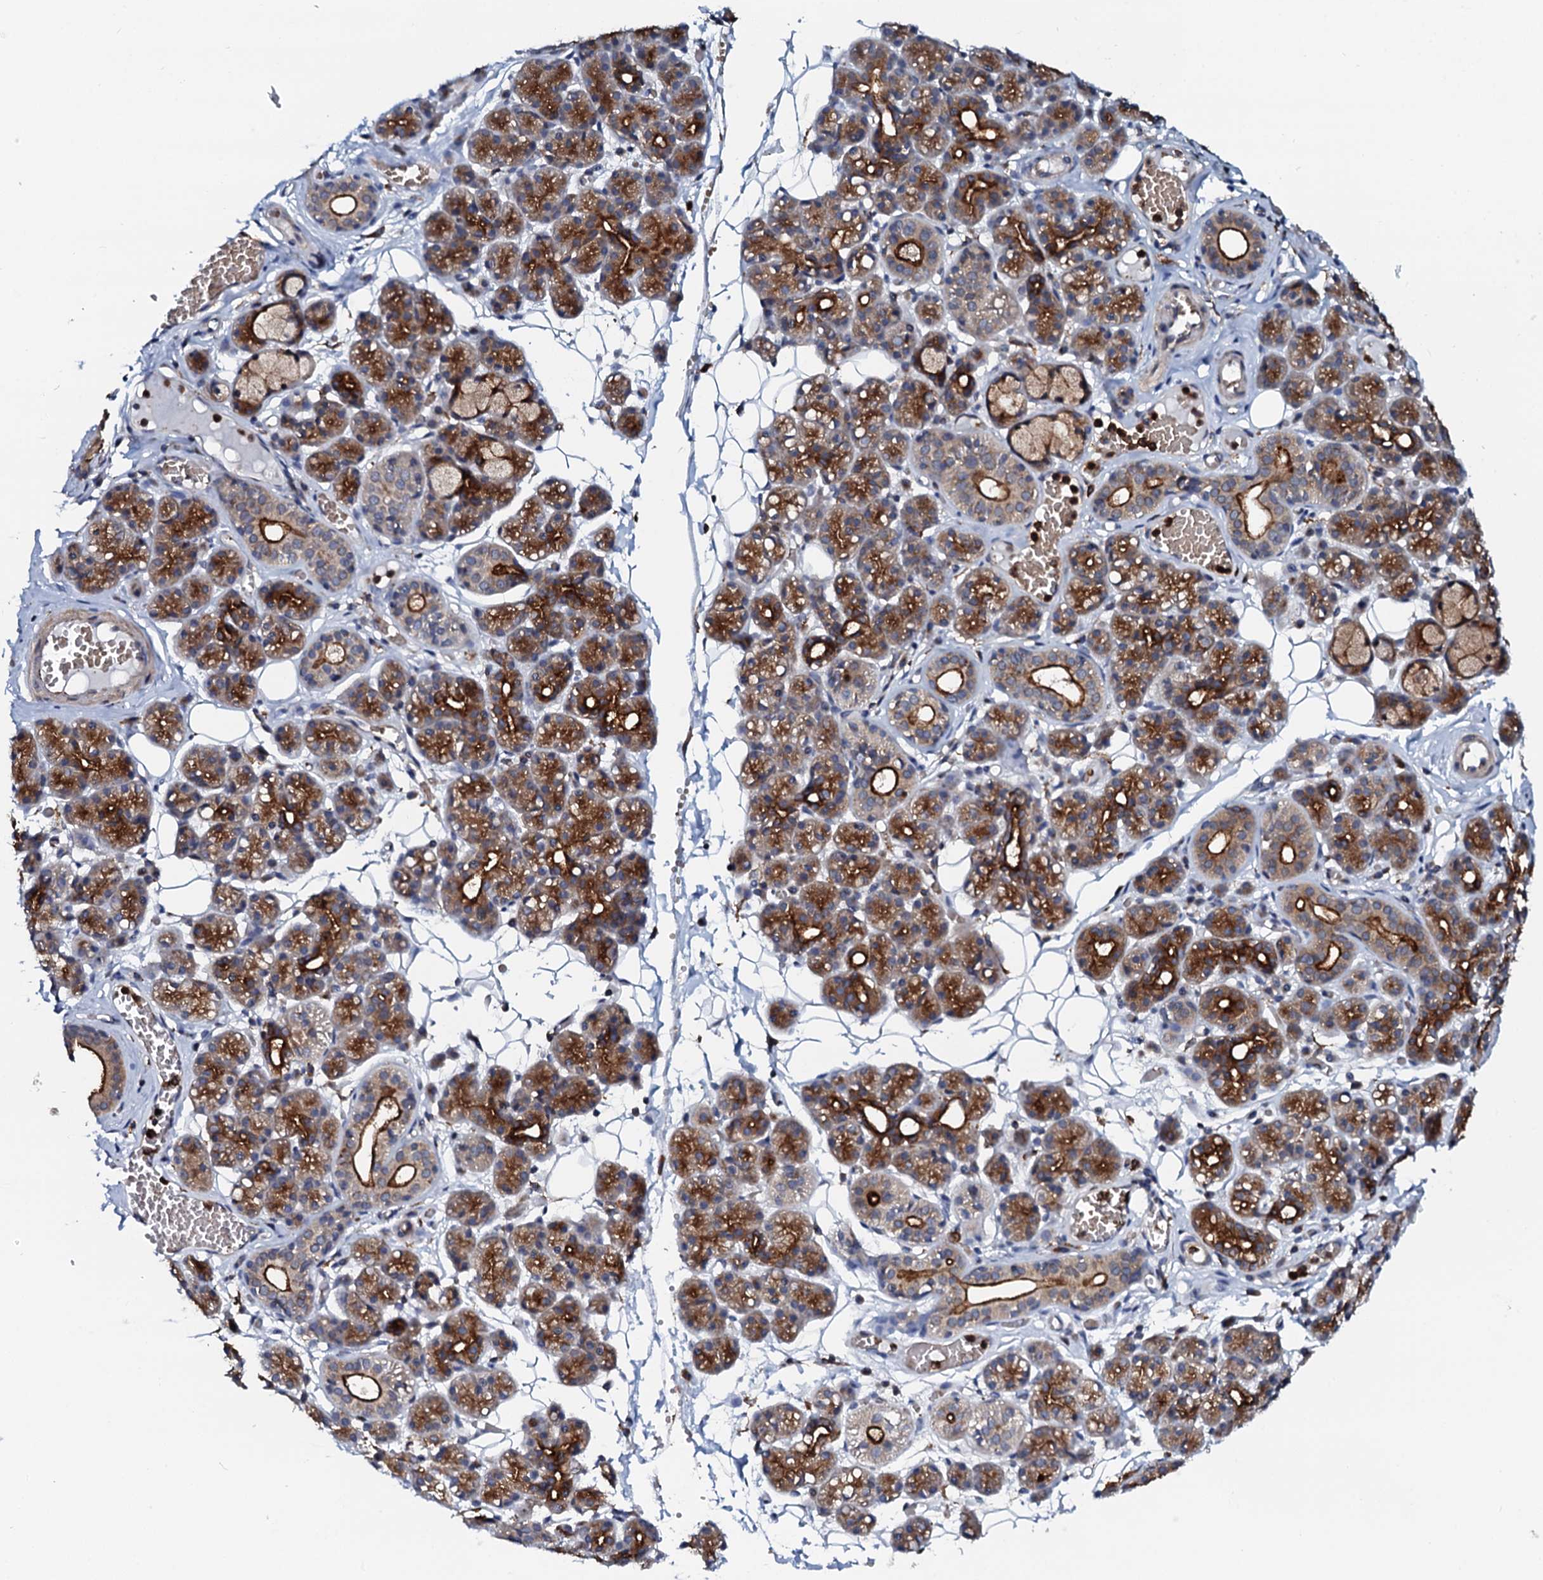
{"staining": {"intensity": "strong", "quantity": "25%-75%", "location": "cytoplasmic/membranous"}, "tissue": "salivary gland", "cell_type": "Glandular cells", "image_type": "normal", "snomed": [{"axis": "morphology", "description": "Normal tissue, NOS"}, {"axis": "topography", "description": "Salivary gland"}], "caption": "Protein expression analysis of normal human salivary gland reveals strong cytoplasmic/membranous staining in approximately 25%-75% of glandular cells.", "gene": "VAMP8", "patient": {"sex": "male", "age": 63}}